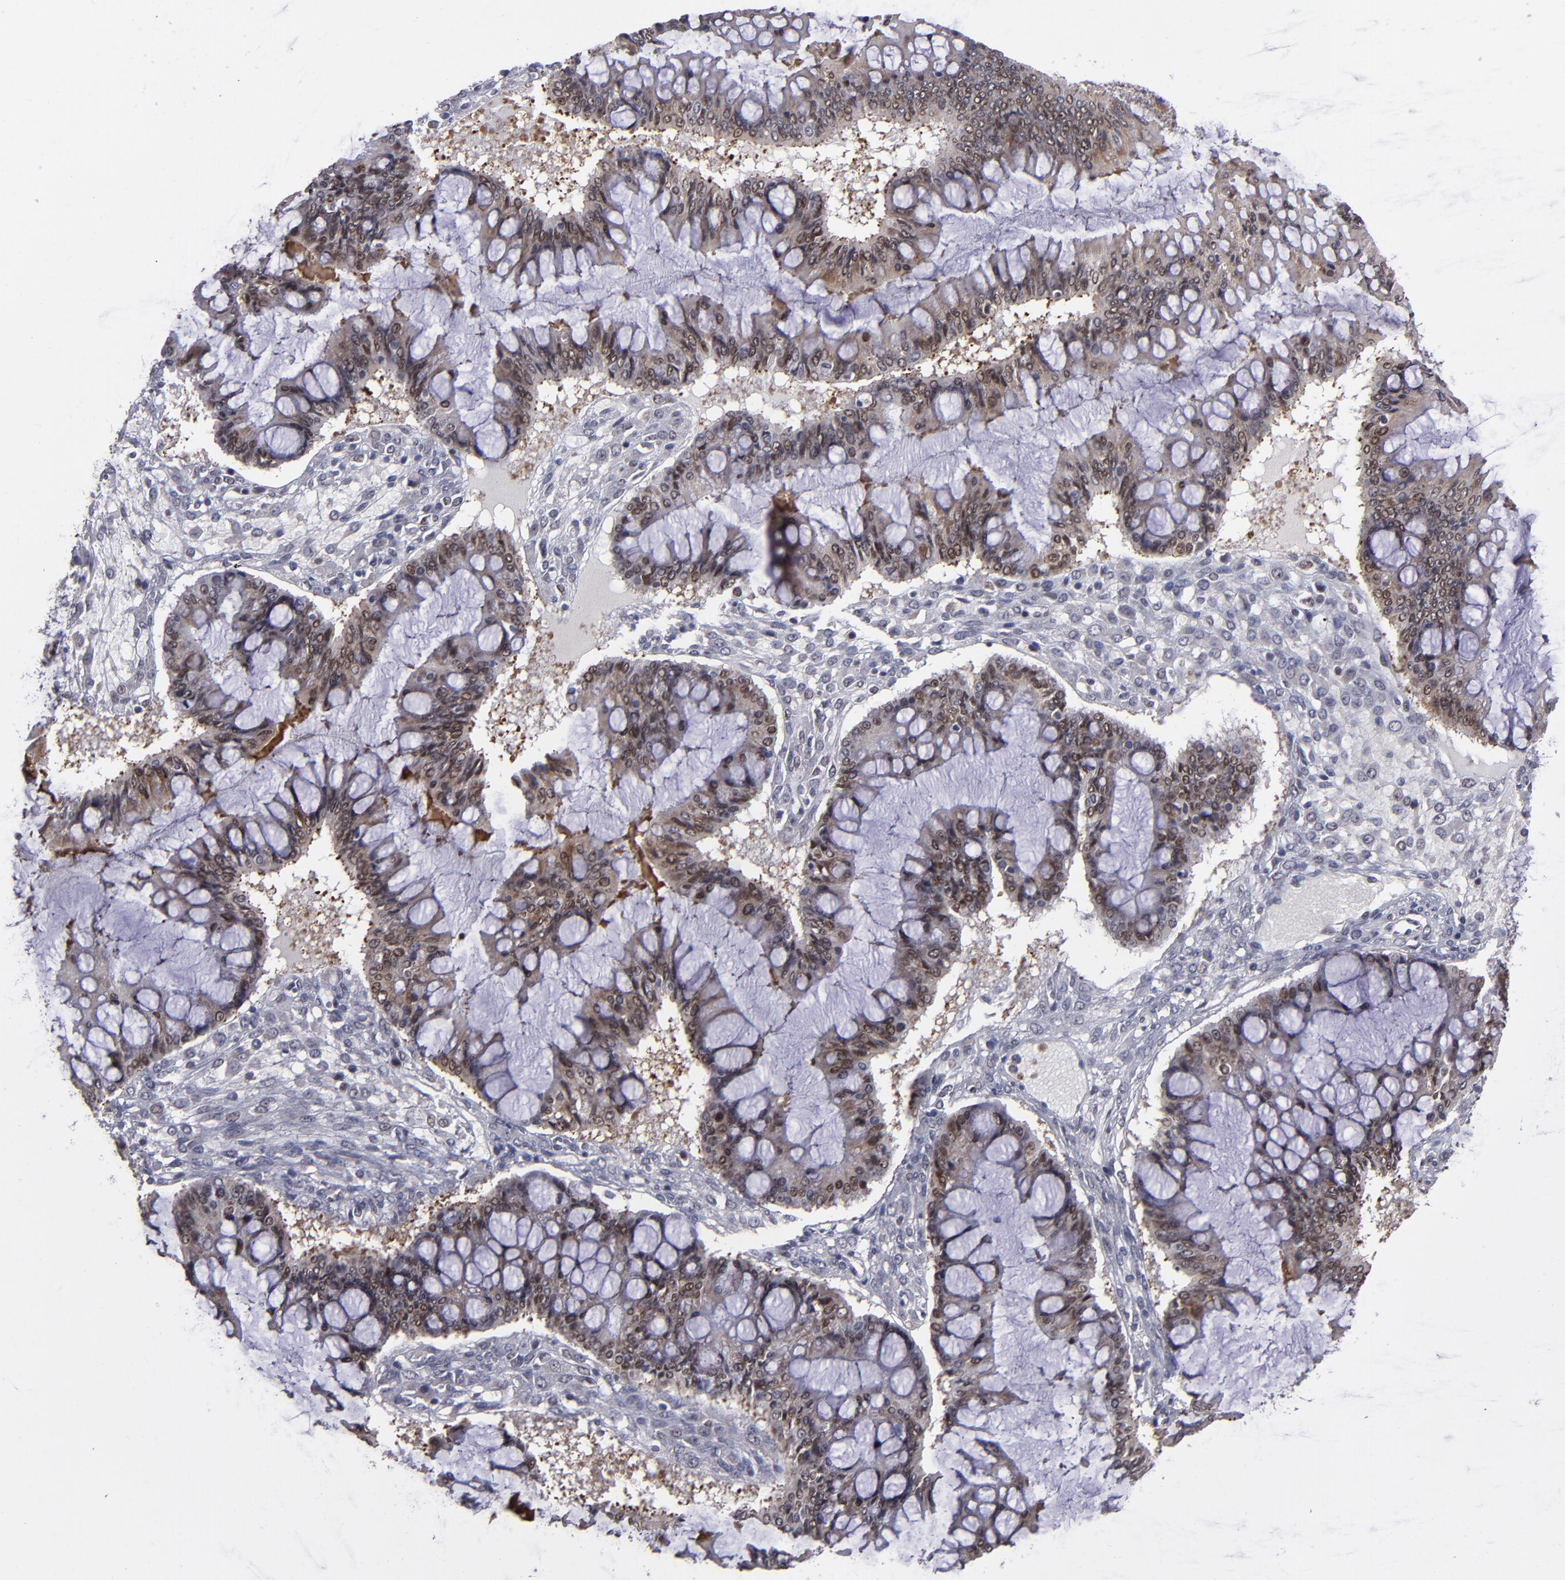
{"staining": {"intensity": "strong", "quantity": ">75%", "location": "cytoplasmic/membranous,nuclear"}, "tissue": "ovarian cancer", "cell_type": "Tumor cells", "image_type": "cancer", "snomed": [{"axis": "morphology", "description": "Cystadenocarcinoma, mucinous, NOS"}, {"axis": "topography", "description": "Ovary"}], "caption": "Ovarian cancer stained with immunohistochemistry (IHC) exhibits strong cytoplasmic/membranous and nuclear staining in approximately >75% of tumor cells.", "gene": "RREB1", "patient": {"sex": "female", "age": 73}}